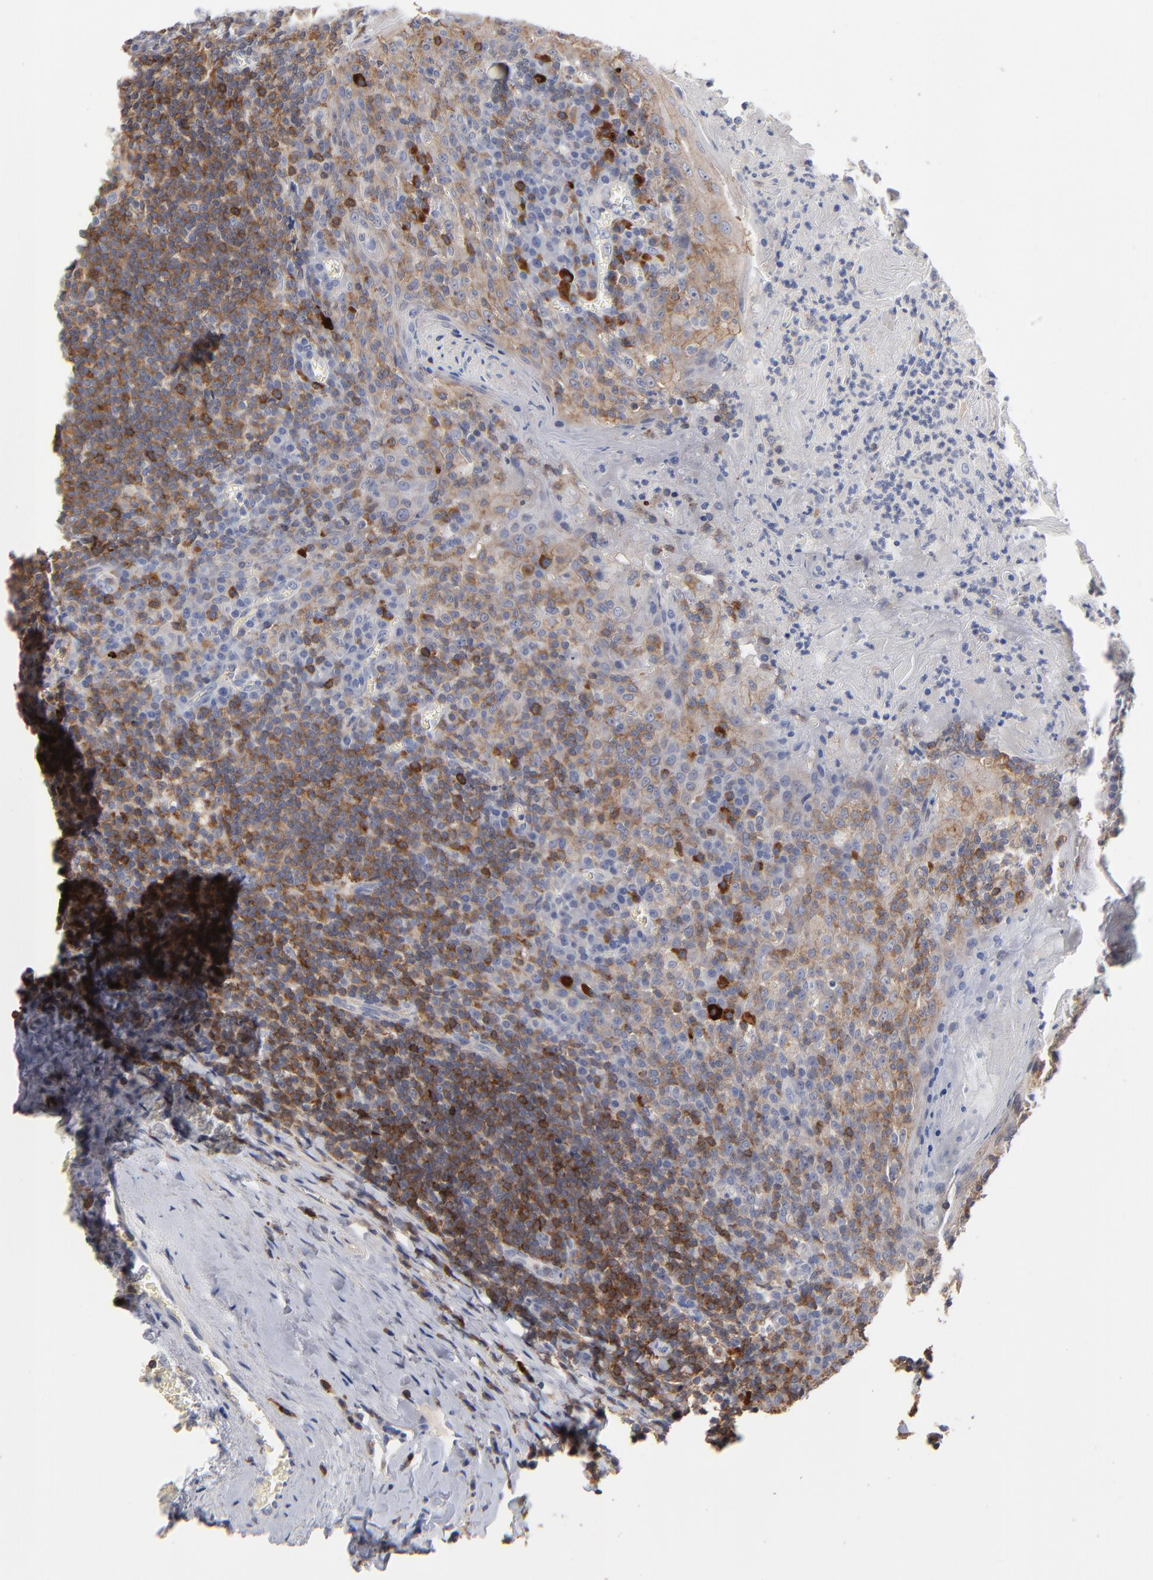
{"staining": {"intensity": "weak", "quantity": ">75%", "location": "cytoplasmic/membranous"}, "tissue": "tonsil", "cell_type": "Germinal center cells", "image_type": "normal", "snomed": [{"axis": "morphology", "description": "Normal tissue, NOS"}, {"axis": "topography", "description": "Tonsil"}], "caption": "About >75% of germinal center cells in normal tonsil display weak cytoplasmic/membranous protein expression as visualized by brown immunohistochemical staining.", "gene": "PDLIM2", "patient": {"sex": "male", "age": 31}}